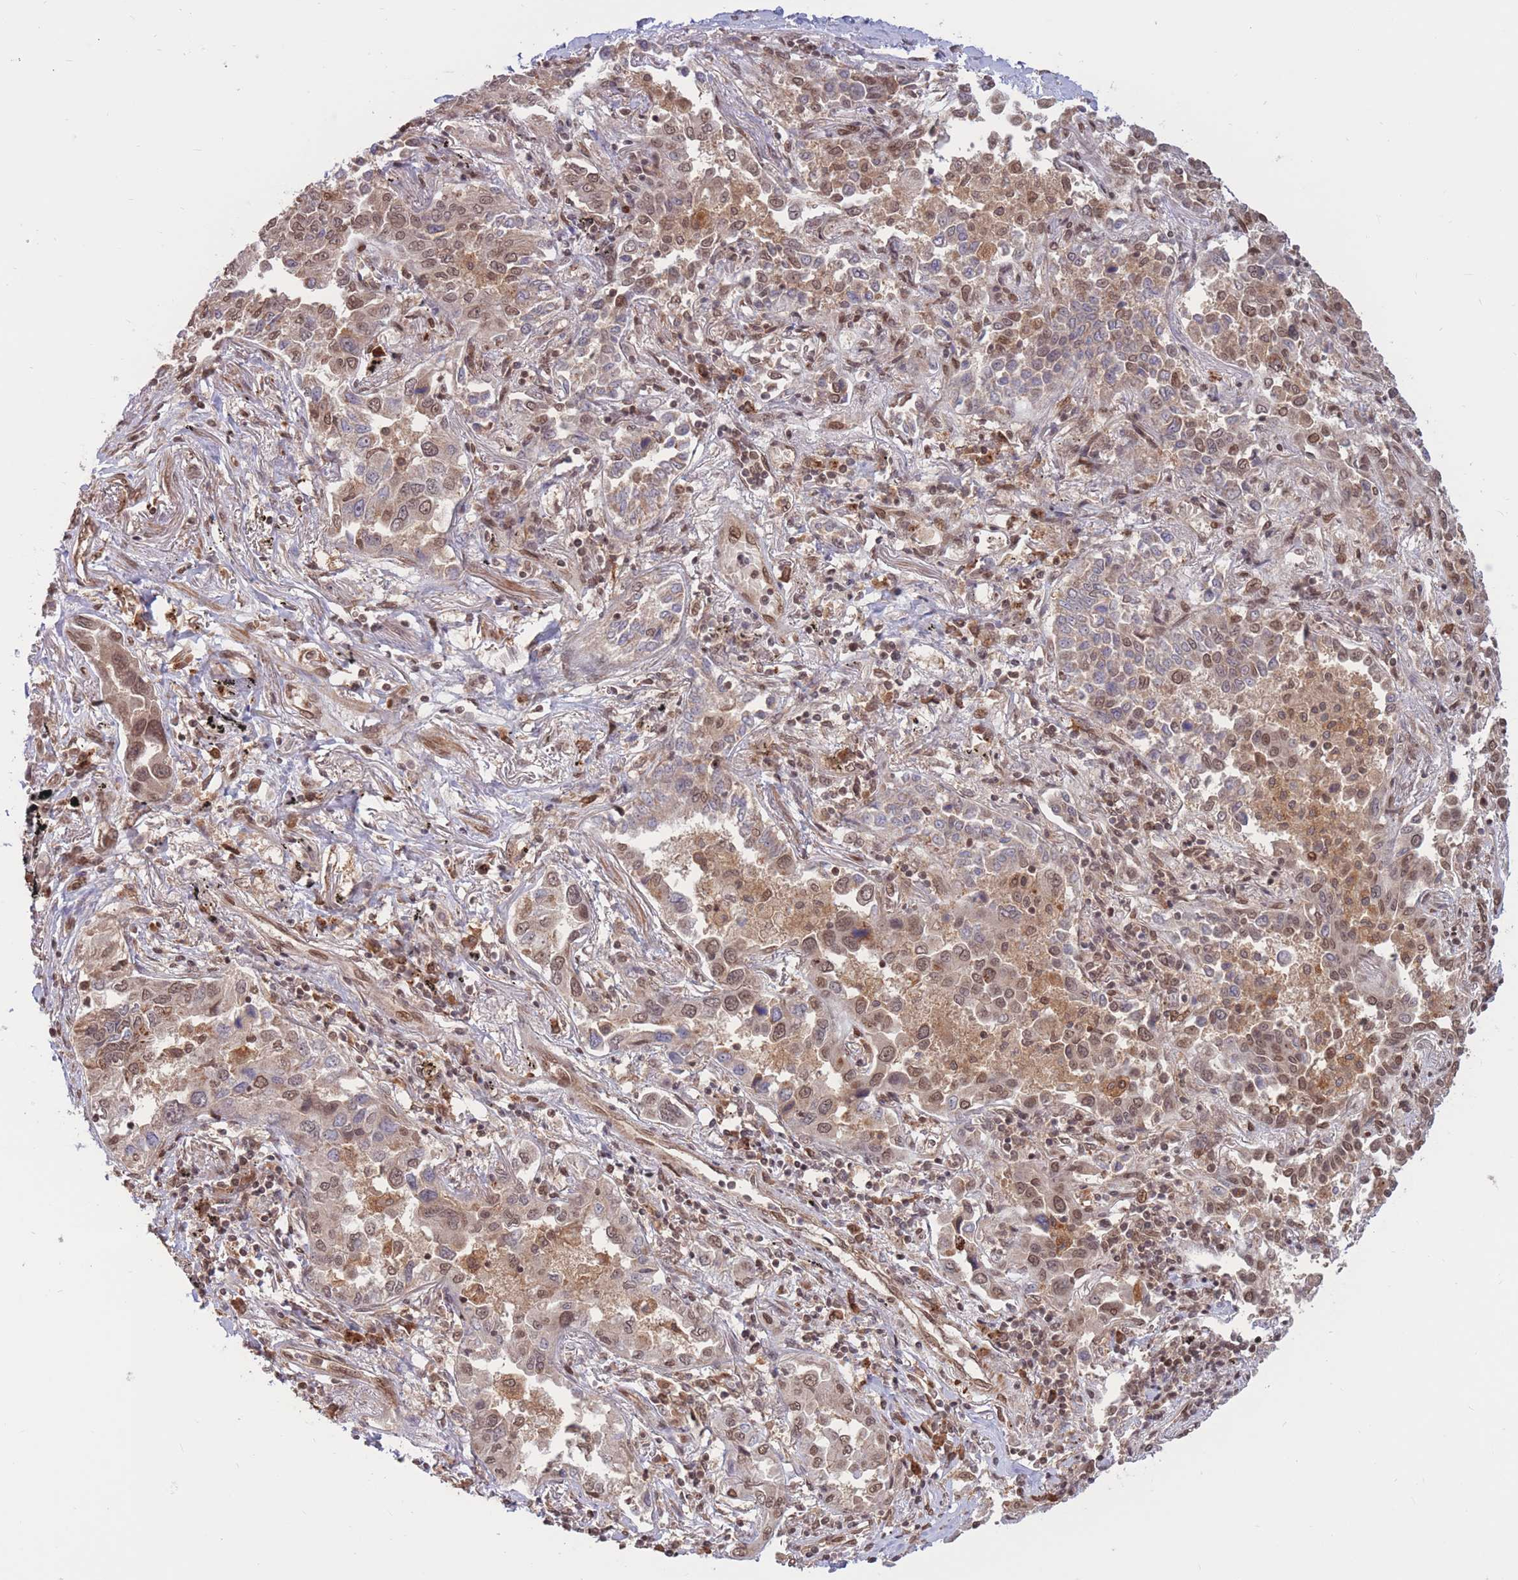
{"staining": {"intensity": "moderate", "quantity": "25%-75%", "location": "cytoplasmic/membranous,nuclear"}, "tissue": "lung cancer", "cell_type": "Tumor cells", "image_type": "cancer", "snomed": [{"axis": "morphology", "description": "Adenocarcinoma, NOS"}, {"axis": "topography", "description": "Lung"}], "caption": "Lung cancer stained for a protein displays moderate cytoplasmic/membranous and nuclear positivity in tumor cells.", "gene": "SRA1", "patient": {"sex": "male", "age": 67}}